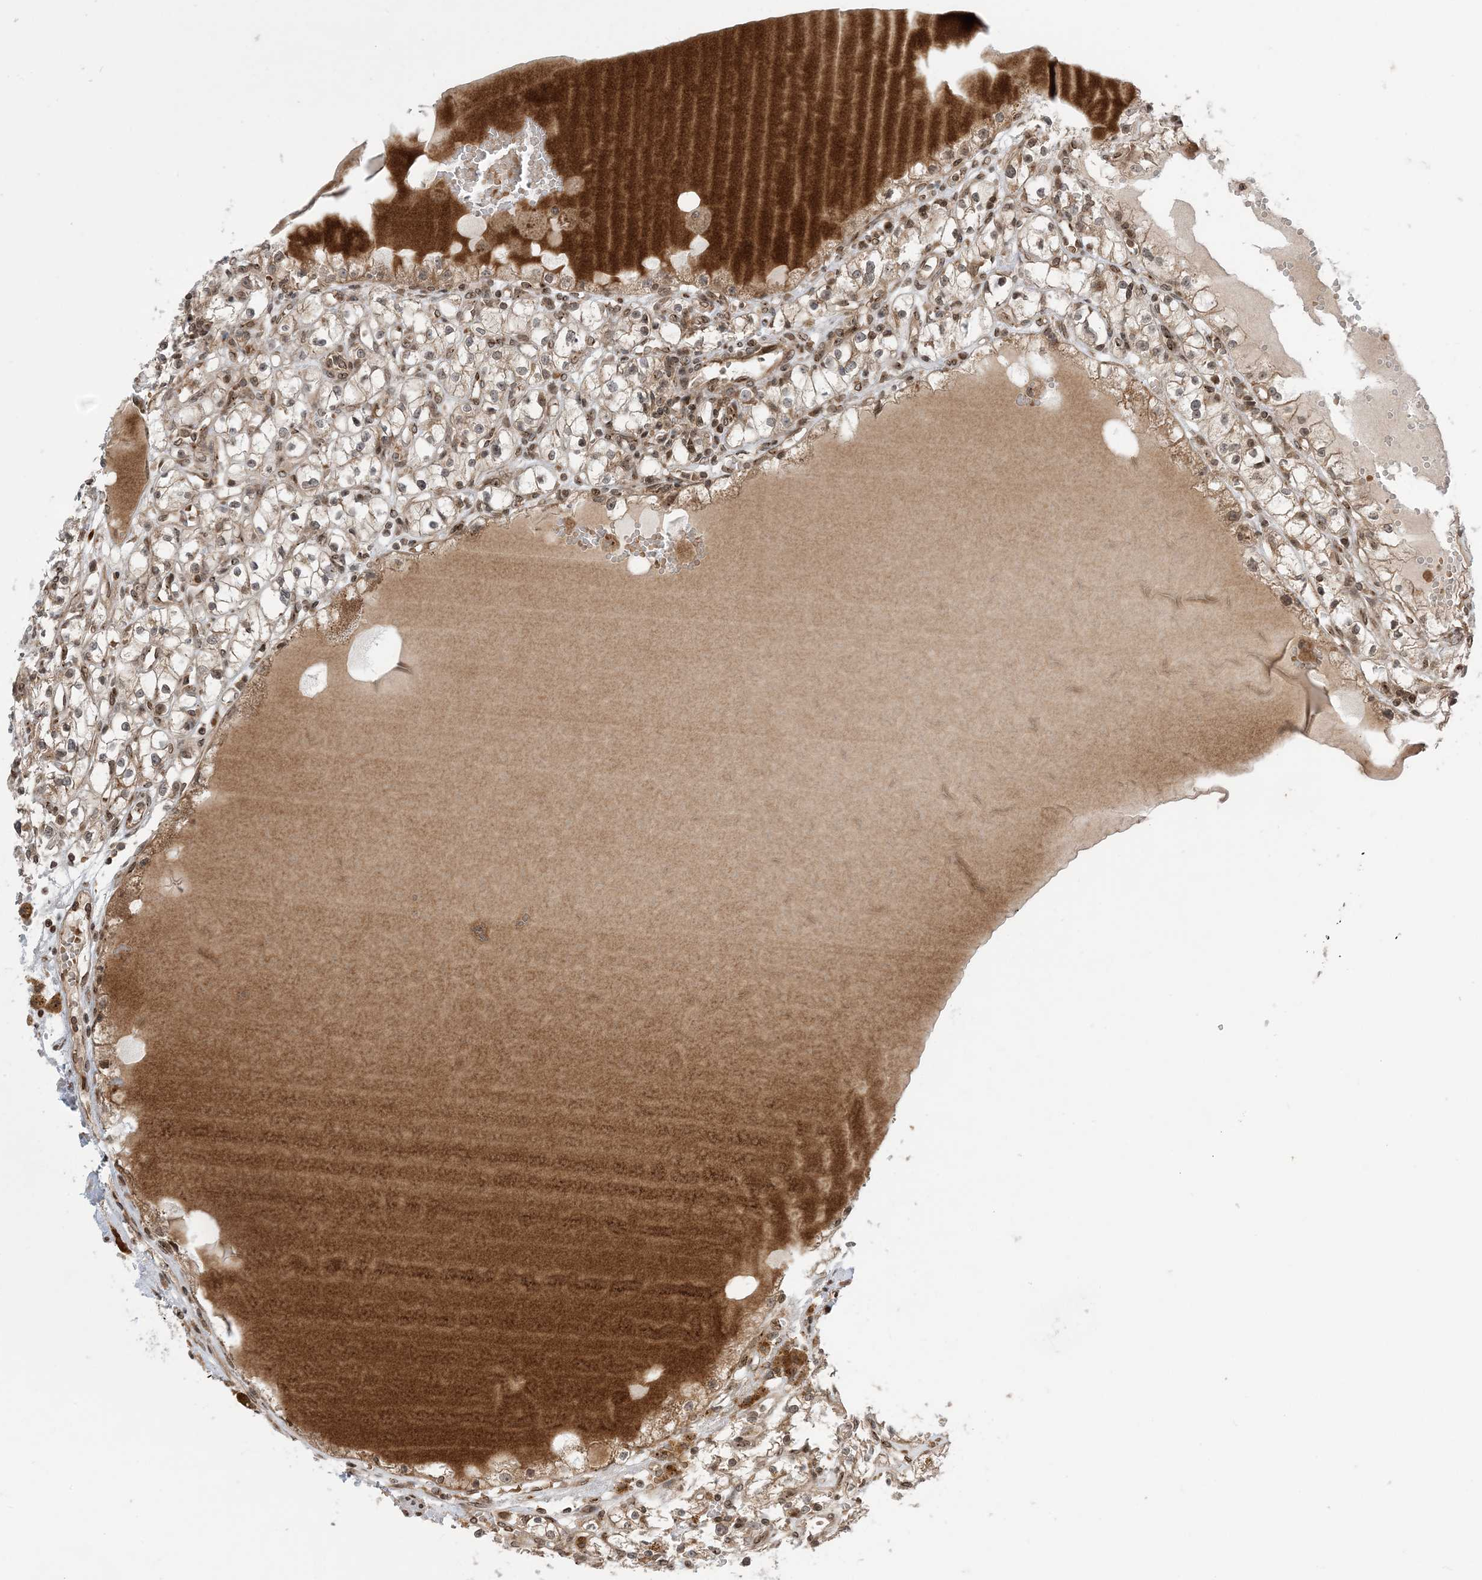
{"staining": {"intensity": "weak", "quantity": "25%-75%", "location": "cytoplasmic/membranous,nuclear"}, "tissue": "renal cancer", "cell_type": "Tumor cells", "image_type": "cancer", "snomed": [{"axis": "morphology", "description": "Adenocarcinoma, NOS"}, {"axis": "topography", "description": "Kidney"}], "caption": "This histopathology image reveals immunohistochemistry (IHC) staining of human adenocarcinoma (renal), with low weak cytoplasmic/membranous and nuclear positivity in approximately 25%-75% of tumor cells.", "gene": "CASP4", "patient": {"sex": "male", "age": 56}}